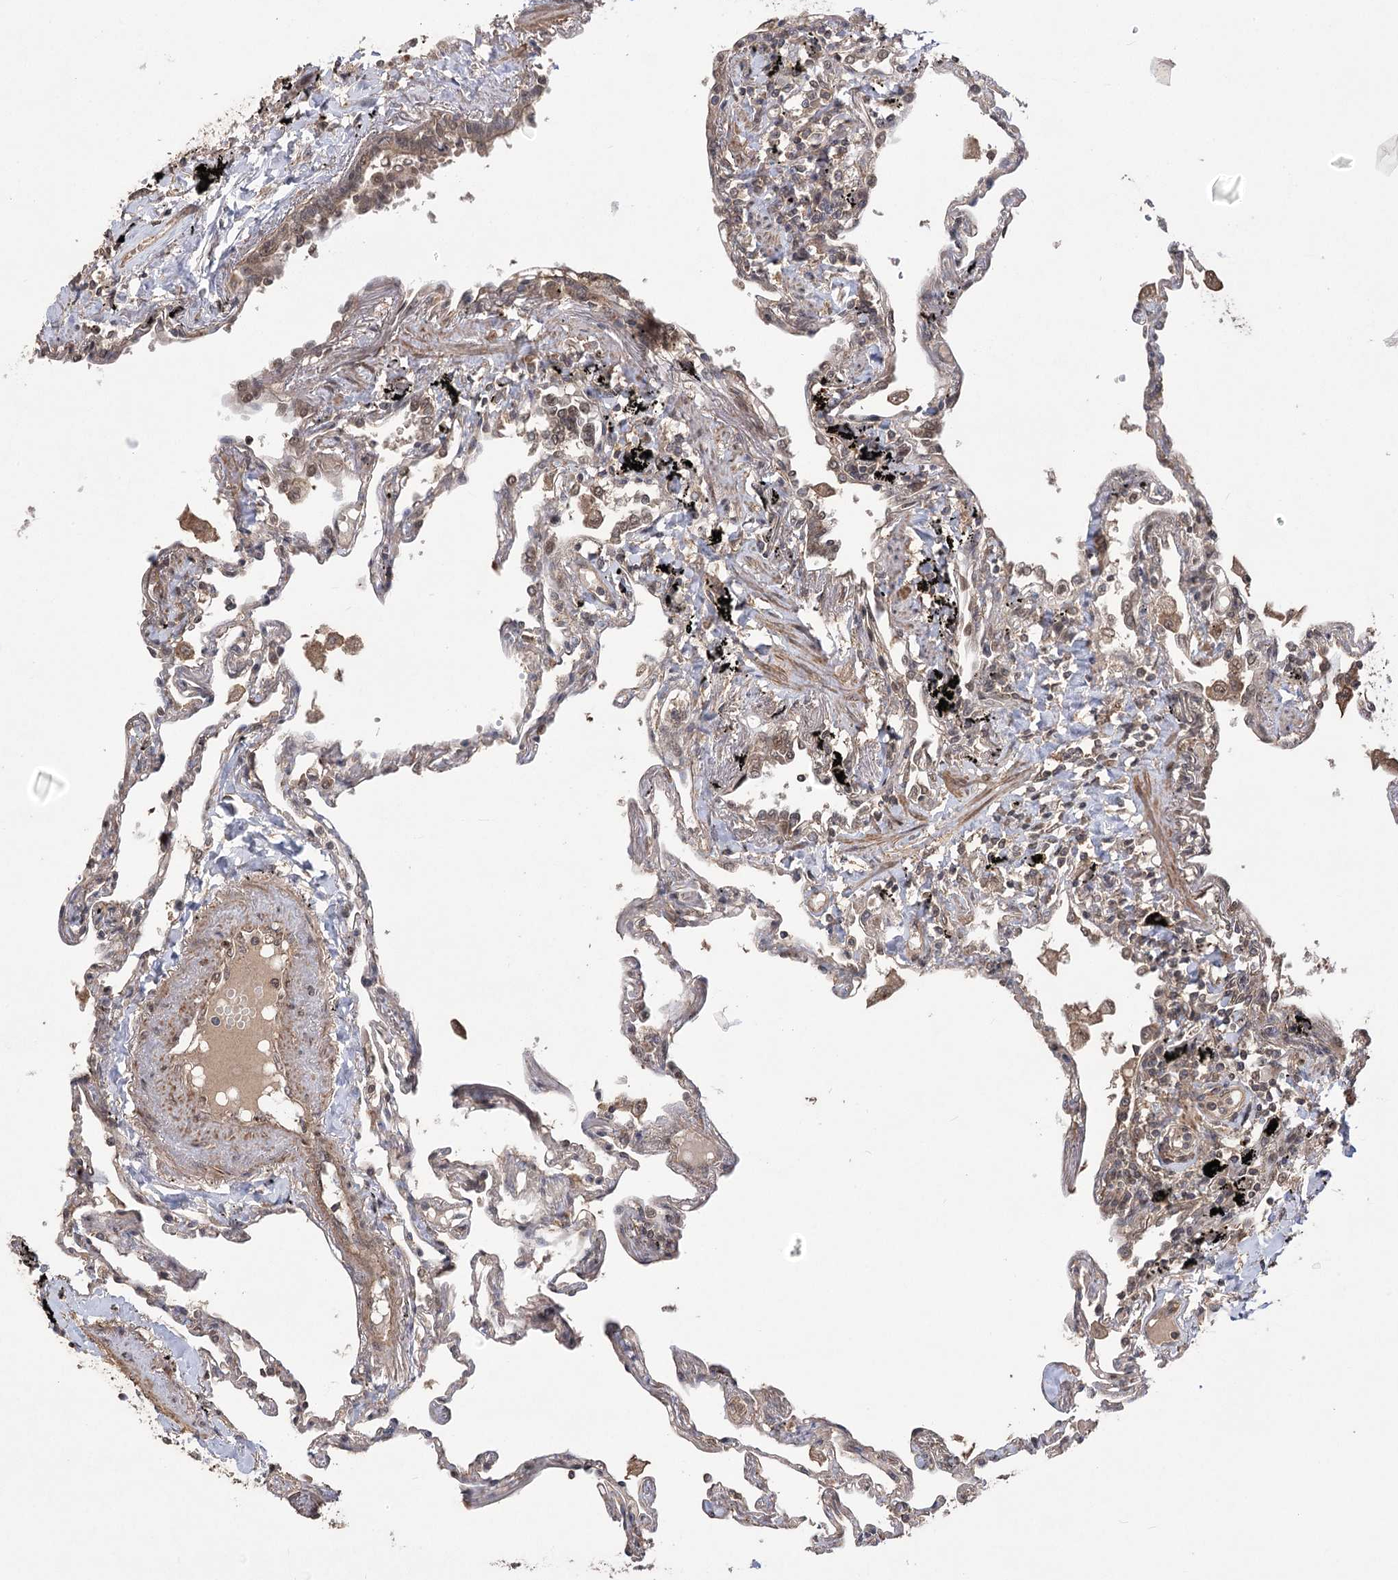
{"staining": {"intensity": "moderate", "quantity": ">75%", "location": "cytoplasmic/membranous"}, "tissue": "lung", "cell_type": "Alveolar cells", "image_type": "normal", "snomed": [{"axis": "morphology", "description": "Normal tissue, NOS"}, {"axis": "topography", "description": "Lung"}], "caption": "High-power microscopy captured an immunohistochemistry histopathology image of normal lung, revealing moderate cytoplasmic/membranous positivity in approximately >75% of alveolar cells.", "gene": "TENM2", "patient": {"sex": "female", "age": 67}}